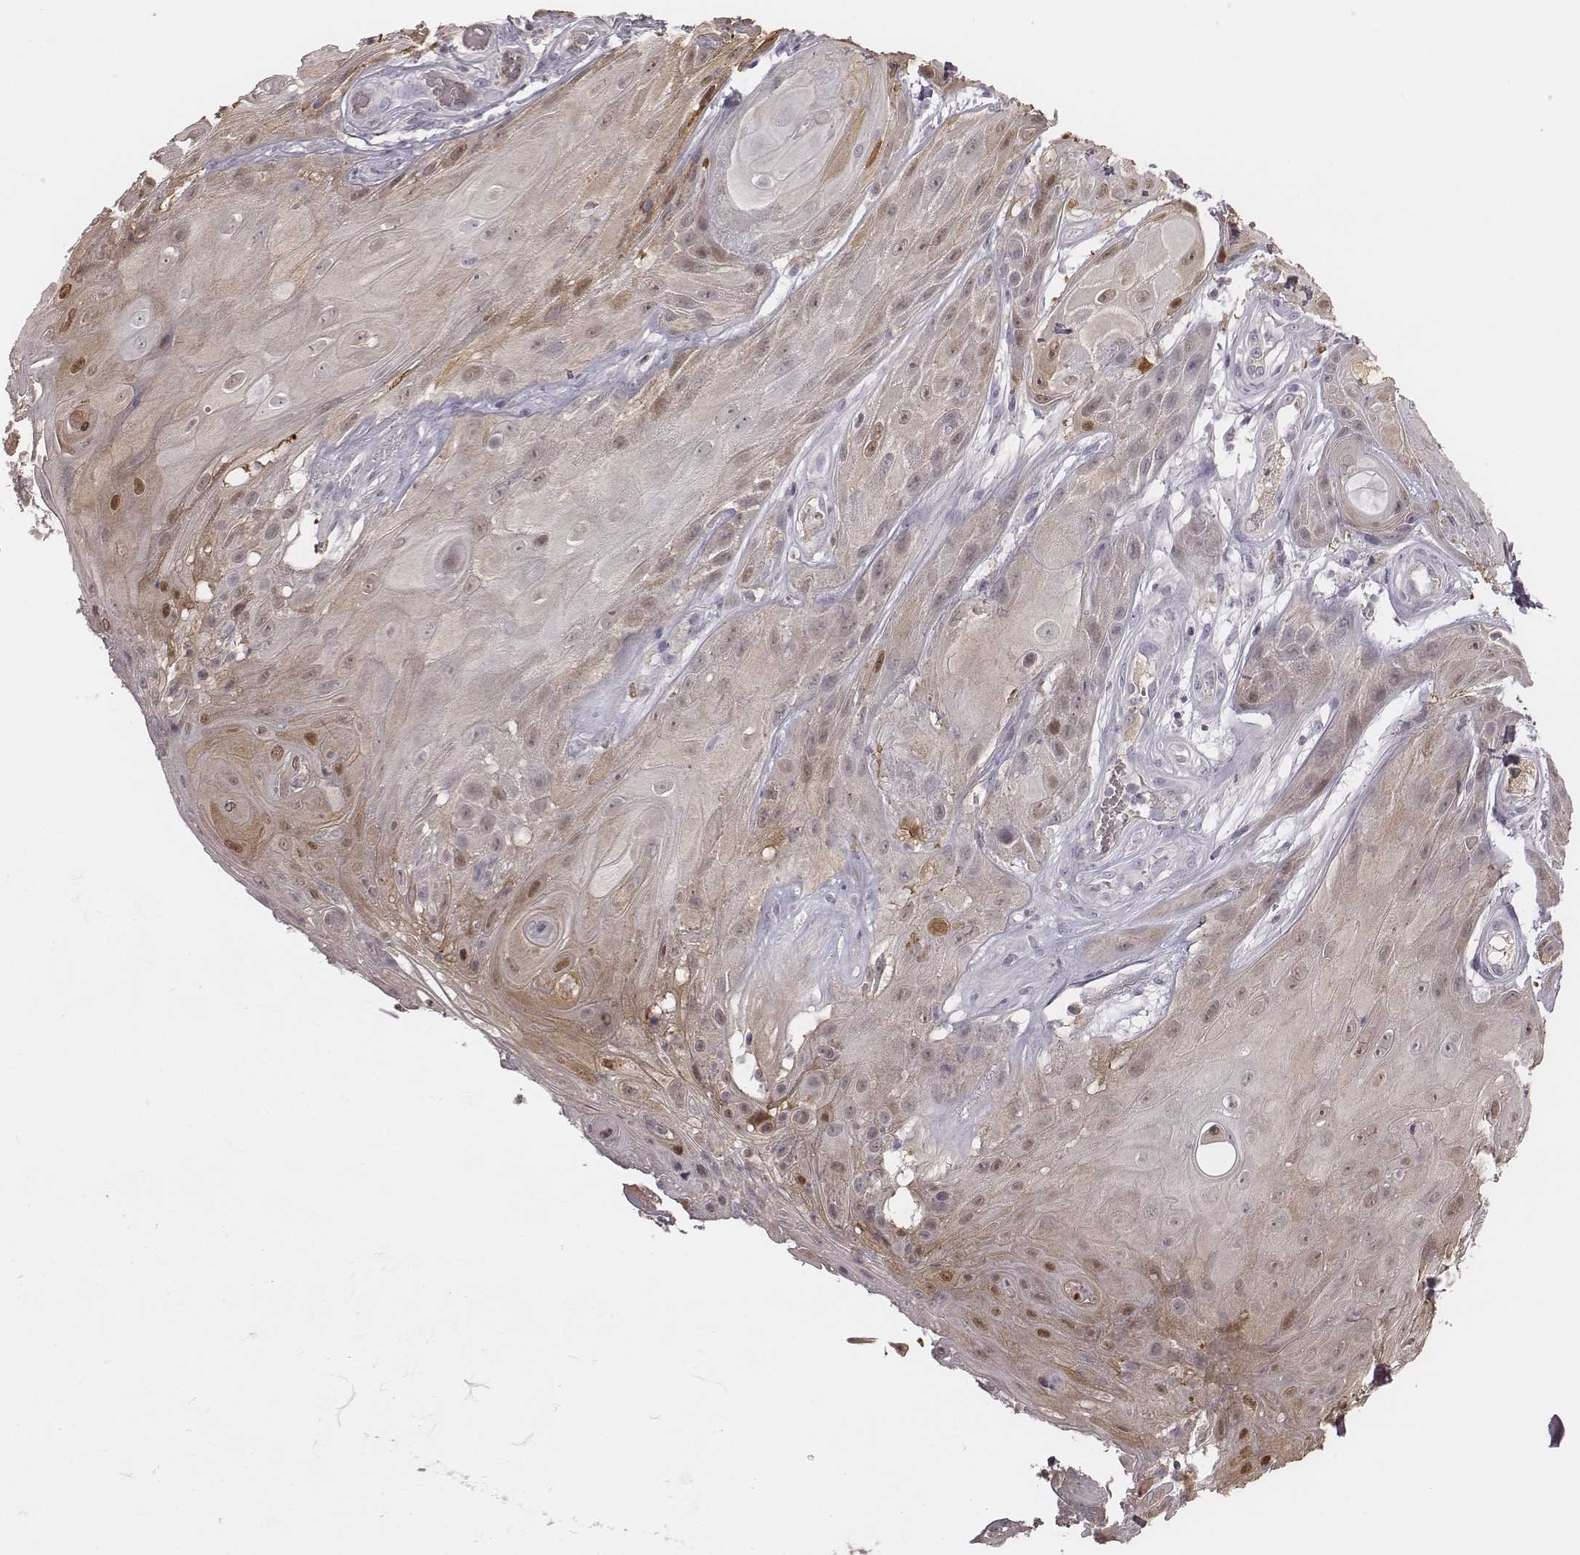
{"staining": {"intensity": "weak", "quantity": ">75%", "location": "cytoplasmic/membranous"}, "tissue": "skin cancer", "cell_type": "Tumor cells", "image_type": "cancer", "snomed": [{"axis": "morphology", "description": "Squamous cell carcinoma, NOS"}, {"axis": "topography", "description": "Skin"}], "caption": "A low amount of weak cytoplasmic/membranous expression is identified in about >75% of tumor cells in skin squamous cell carcinoma tissue. The staining was performed using DAB (3,3'-diaminobenzidine), with brown indicating positive protein expression. Nuclei are stained blue with hematoxylin.", "gene": "TLX3", "patient": {"sex": "male", "age": 62}}